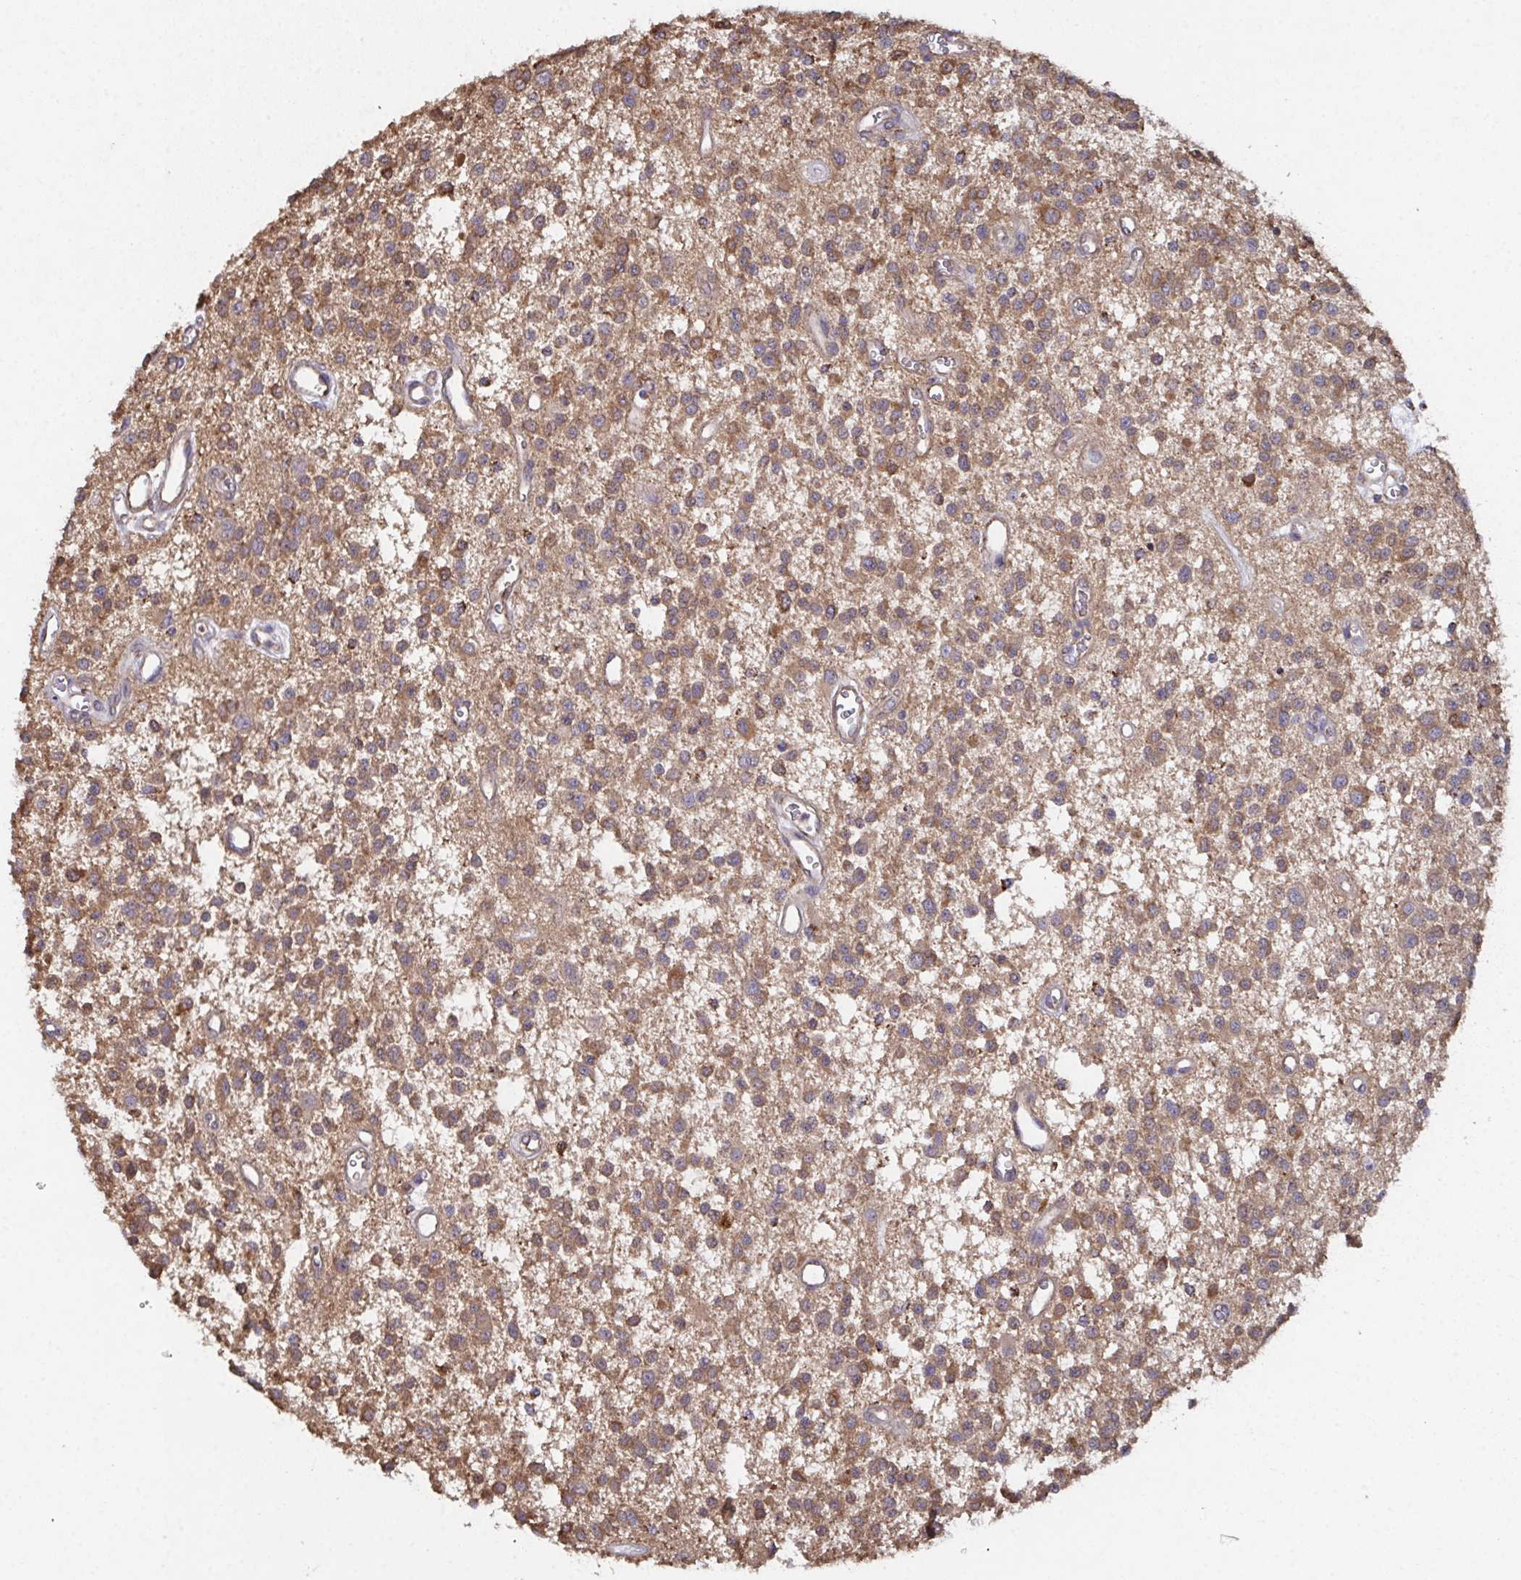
{"staining": {"intensity": "moderate", "quantity": ">75%", "location": "cytoplasmic/membranous"}, "tissue": "glioma", "cell_type": "Tumor cells", "image_type": "cancer", "snomed": [{"axis": "morphology", "description": "Glioma, malignant, Low grade"}, {"axis": "topography", "description": "Brain"}], "caption": "This photomicrograph shows malignant glioma (low-grade) stained with immunohistochemistry (IHC) to label a protein in brown. The cytoplasmic/membranous of tumor cells show moderate positivity for the protein. Nuclei are counter-stained blue.", "gene": "MT-ND3", "patient": {"sex": "male", "age": 43}}